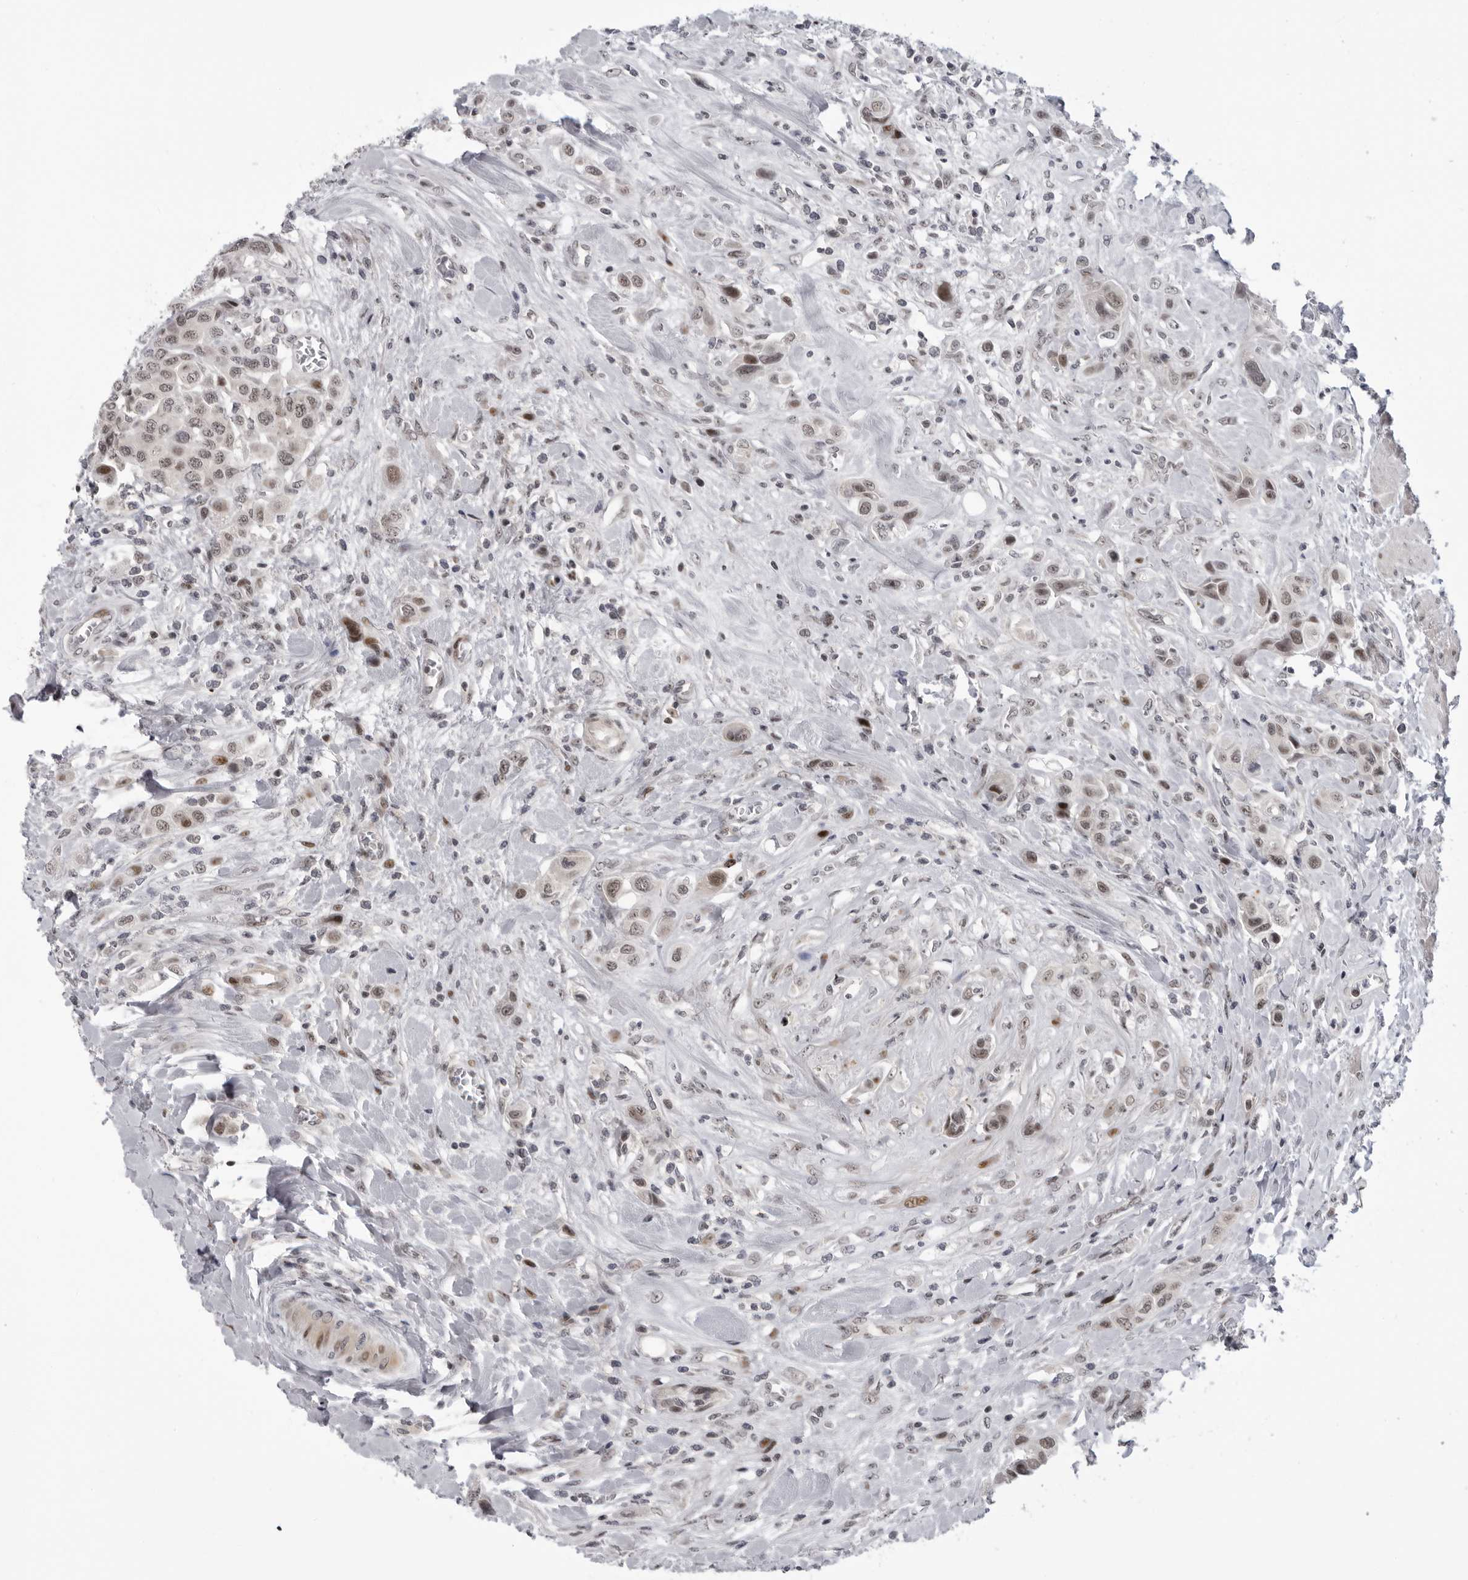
{"staining": {"intensity": "weak", "quantity": ">75%", "location": "nuclear"}, "tissue": "urothelial cancer", "cell_type": "Tumor cells", "image_type": "cancer", "snomed": [{"axis": "morphology", "description": "Urothelial carcinoma, High grade"}, {"axis": "topography", "description": "Urinary bladder"}], "caption": "The histopathology image shows a brown stain indicating the presence of a protein in the nuclear of tumor cells in urothelial cancer.", "gene": "ALPK2", "patient": {"sex": "male", "age": 50}}